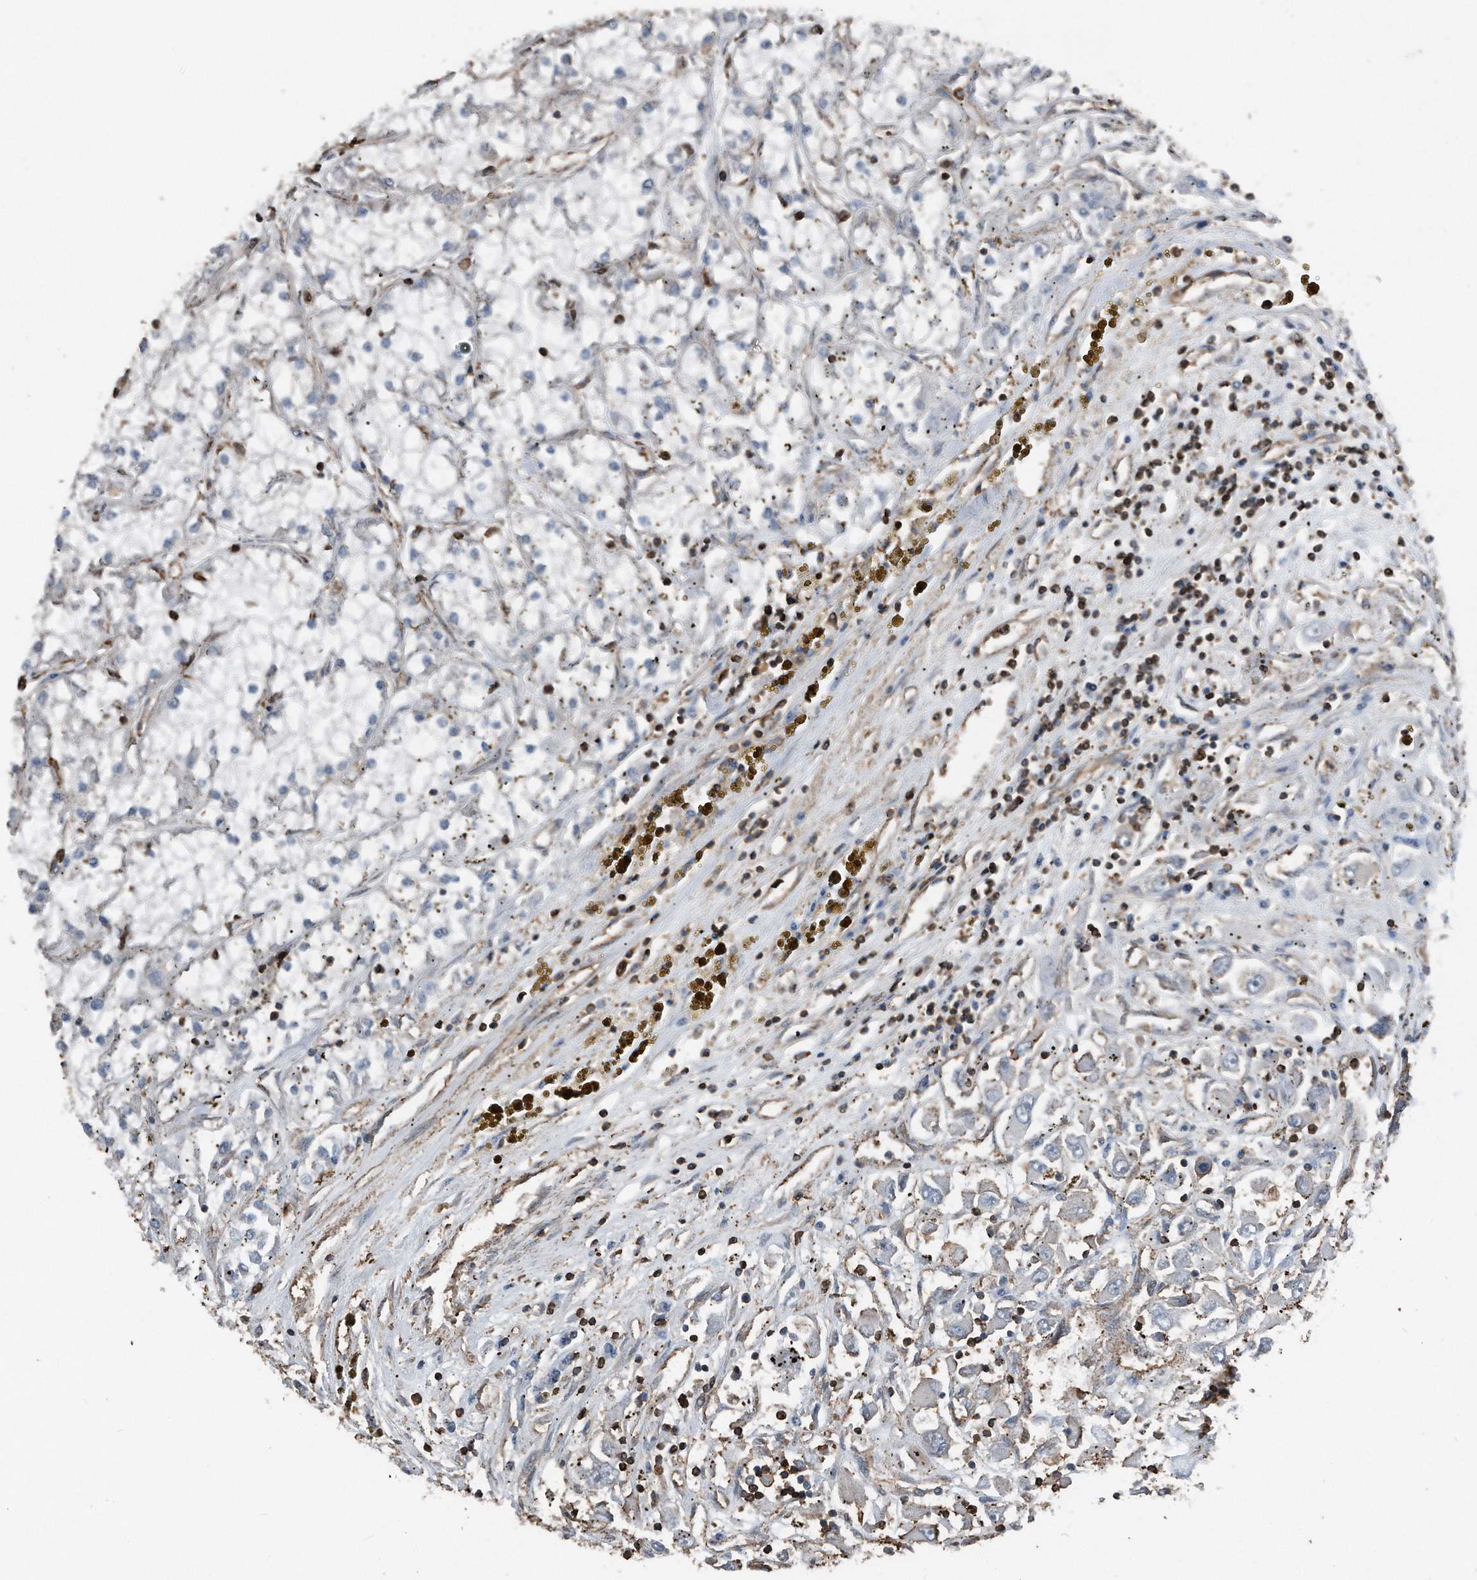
{"staining": {"intensity": "negative", "quantity": "none", "location": "none"}, "tissue": "renal cancer", "cell_type": "Tumor cells", "image_type": "cancer", "snomed": [{"axis": "morphology", "description": "Adenocarcinoma, NOS"}, {"axis": "topography", "description": "Kidney"}], "caption": "Tumor cells show no significant protein staining in renal cancer.", "gene": "RSPO3", "patient": {"sex": "female", "age": 52}}